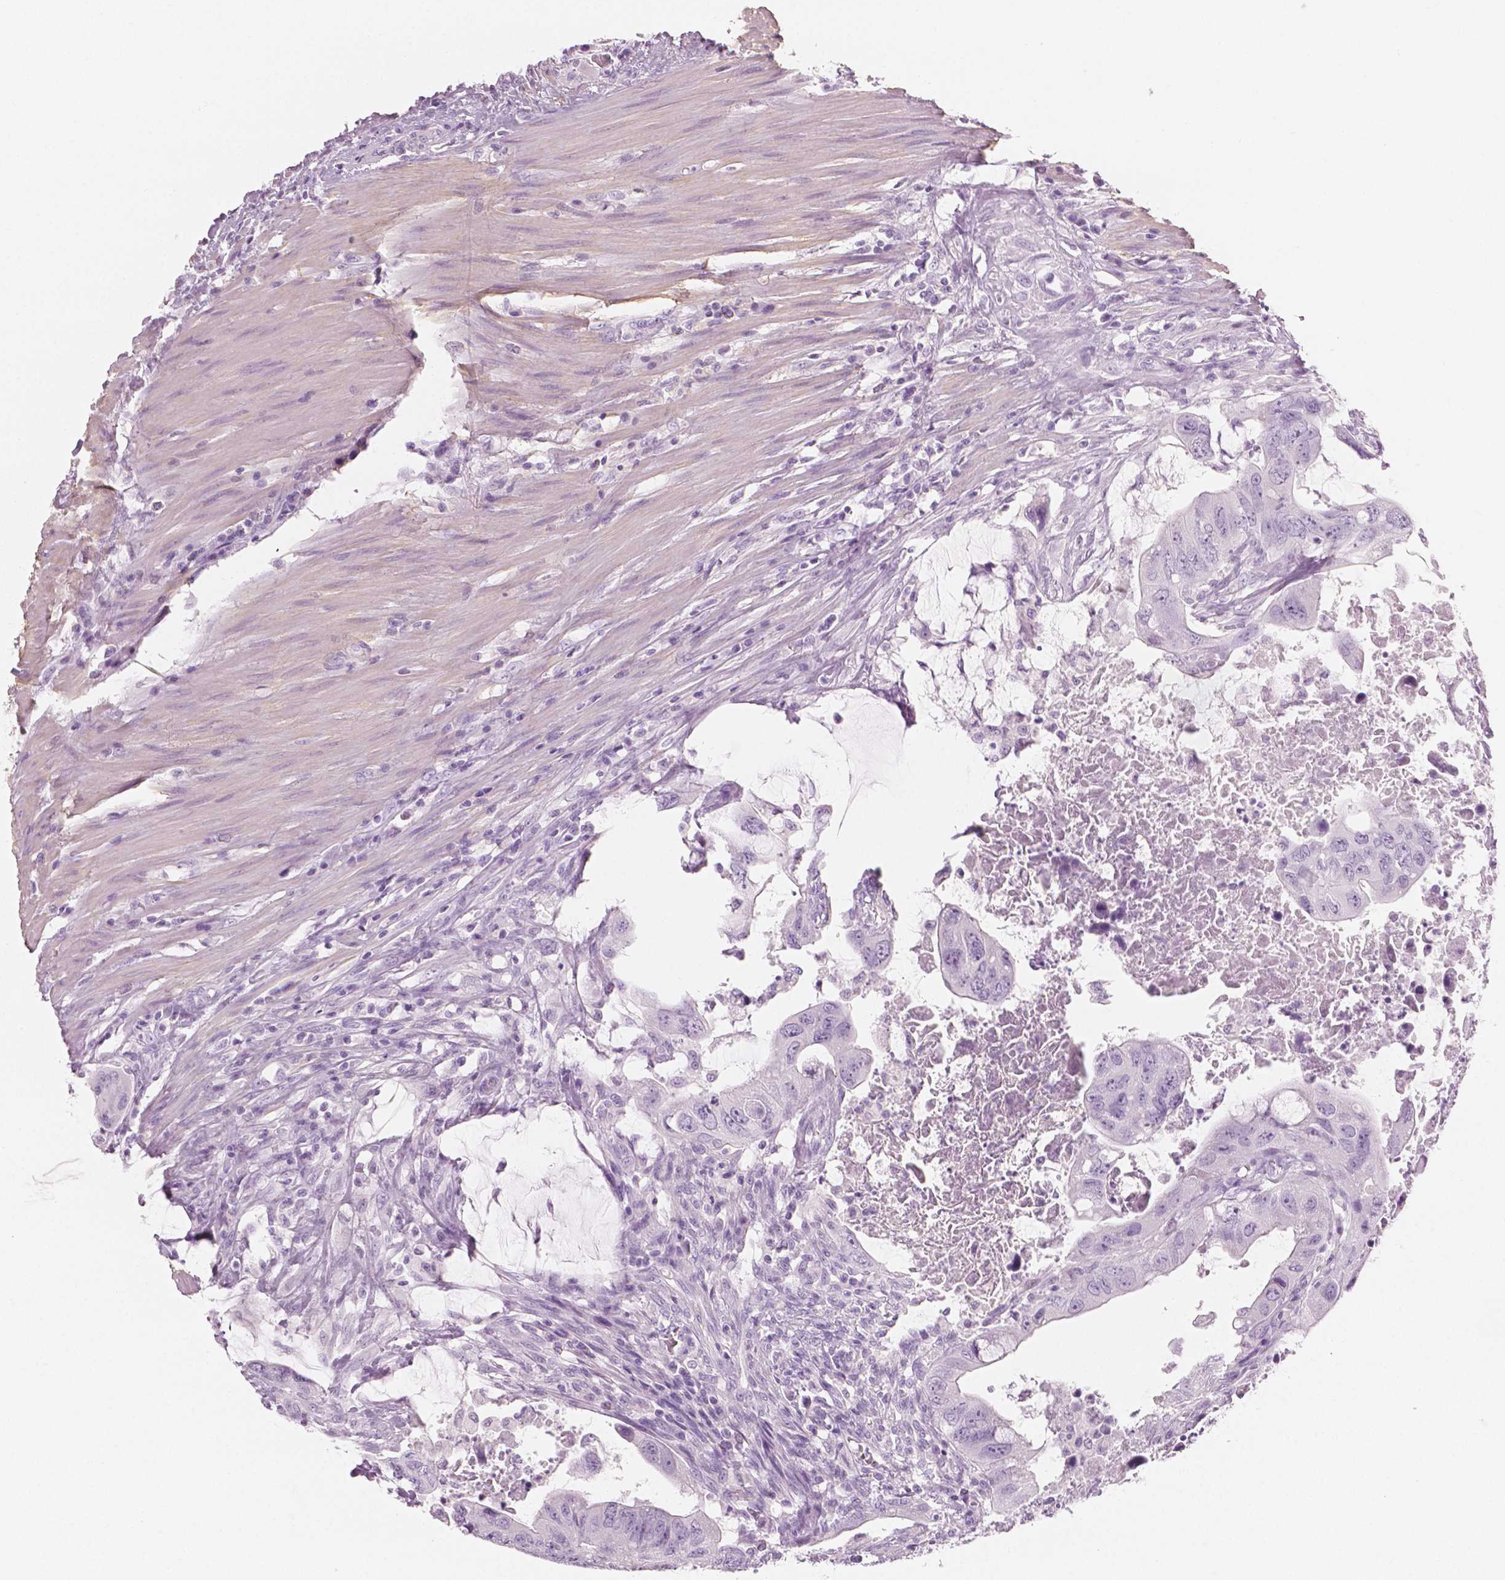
{"staining": {"intensity": "negative", "quantity": "none", "location": "none"}, "tissue": "colorectal cancer", "cell_type": "Tumor cells", "image_type": "cancer", "snomed": [{"axis": "morphology", "description": "Adenocarcinoma, NOS"}, {"axis": "topography", "description": "Colon"}], "caption": "IHC of colorectal adenocarcinoma shows no positivity in tumor cells.", "gene": "PLIN4", "patient": {"sex": "male", "age": 57}}